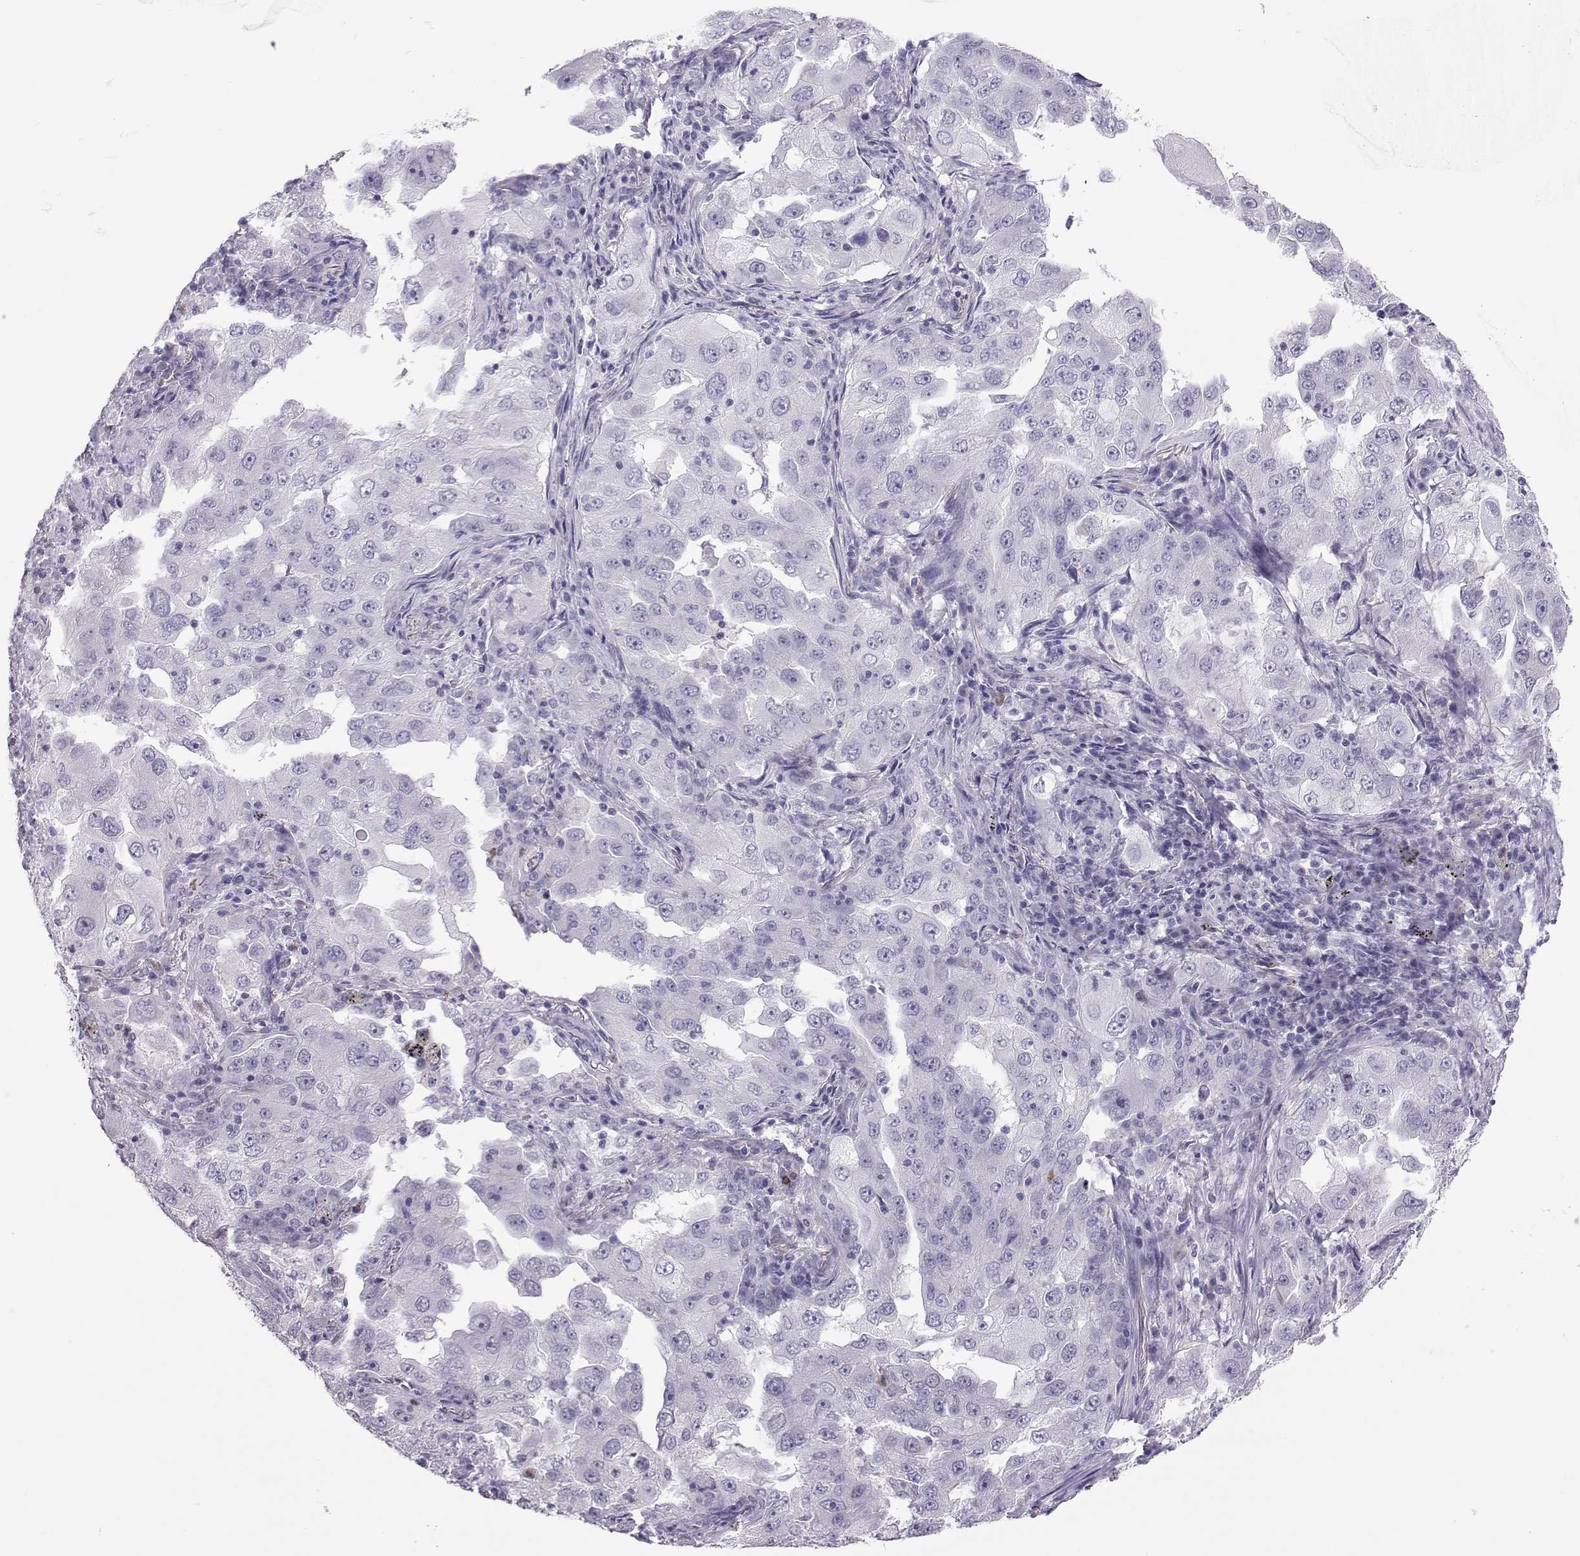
{"staining": {"intensity": "negative", "quantity": "none", "location": "none"}, "tissue": "lung cancer", "cell_type": "Tumor cells", "image_type": "cancer", "snomed": [{"axis": "morphology", "description": "Adenocarcinoma, NOS"}, {"axis": "topography", "description": "Lung"}], "caption": "DAB (3,3'-diaminobenzidine) immunohistochemical staining of human adenocarcinoma (lung) displays no significant positivity in tumor cells. (Stains: DAB immunohistochemistry with hematoxylin counter stain, Microscopy: brightfield microscopy at high magnification).", "gene": "TRPM7", "patient": {"sex": "female", "age": 61}}